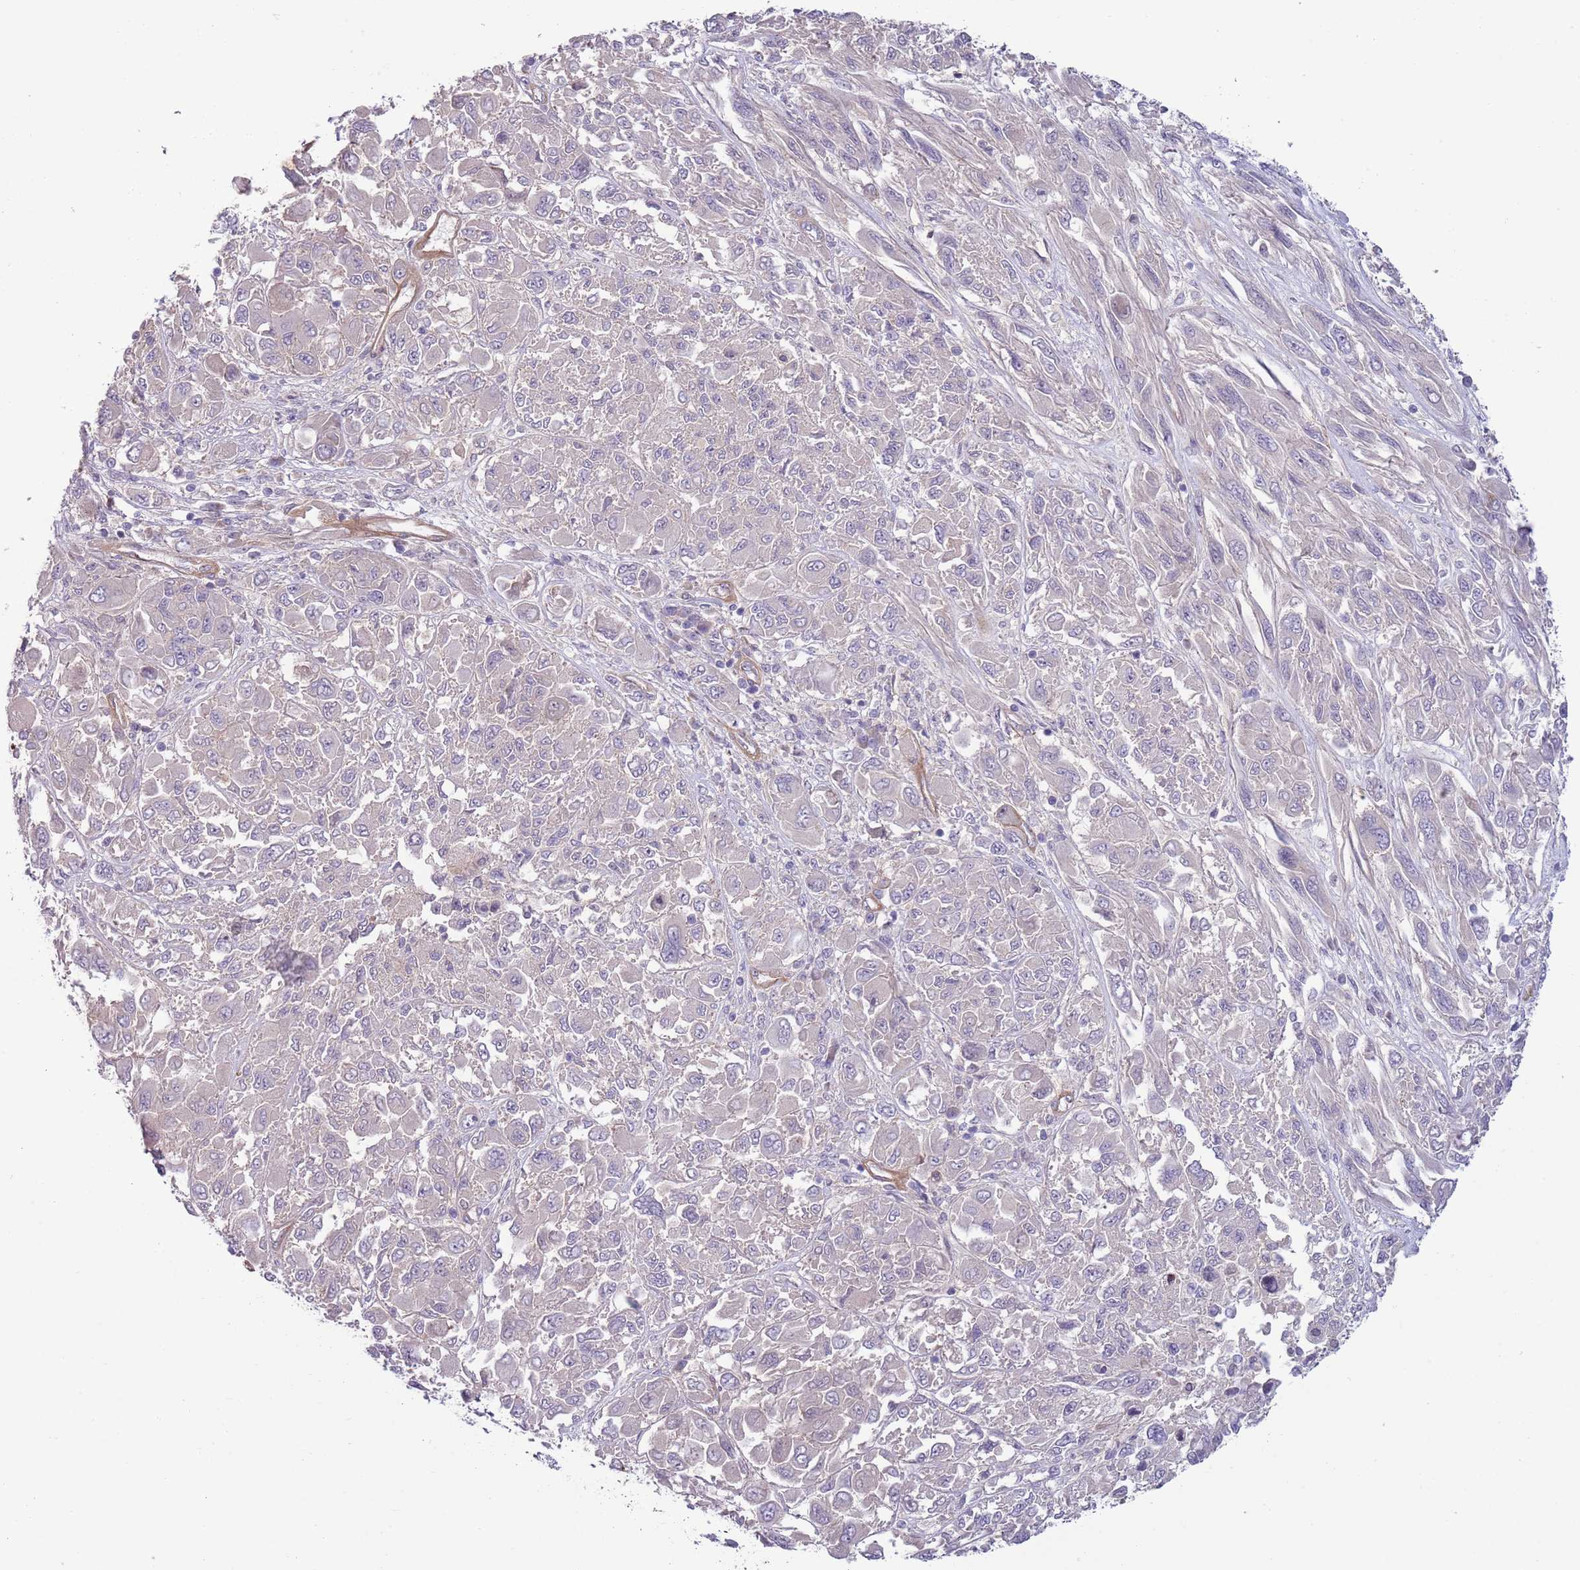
{"staining": {"intensity": "negative", "quantity": "none", "location": "none"}, "tissue": "melanoma", "cell_type": "Tumor cells", "image_type": "cancer", "snomed": [{"axis": "morphology", "description": "Malignant melanoma, NOS"}, {"axis": "topography", "description": "Skin"}], "caption": "Malignant melanoma stained for a protein using immunohistochemistry (IHC) displays no positivity tumor cells.", "gene": "TINAGL1", "patient": {"sex": "female", "age": 91}}